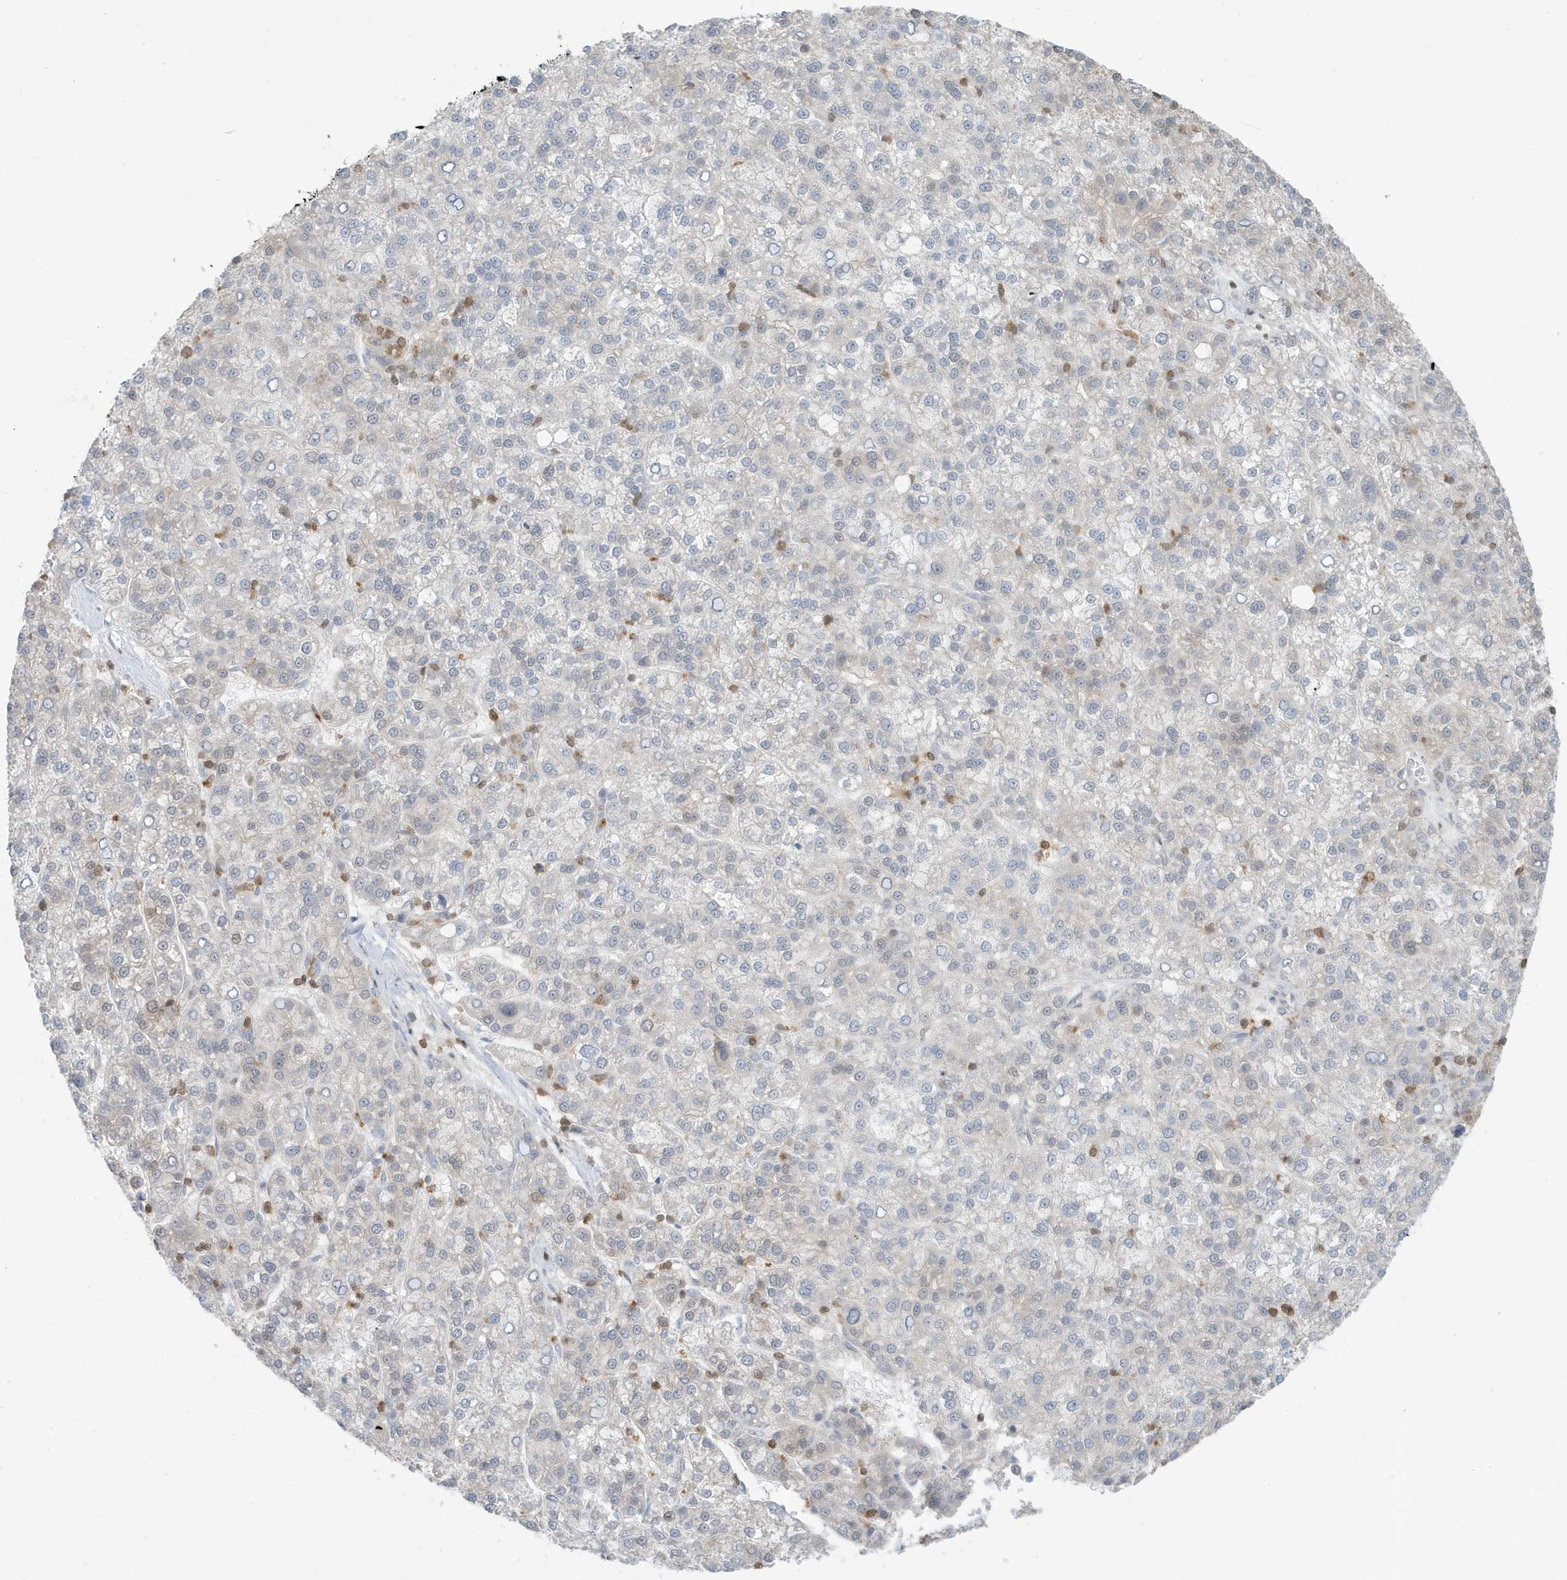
{"staining": {"intensity": "negative", "quantity": "none", "location": "none"}, "tissue": "liver cancer", "cell_type": "Tumor cells", "image_type": "cancer", "snomed": [{"axis": "morphology", "description": "Carcinoma, Hepatocellular, NOS"}, {"axis": "topography", "description": "Liver"}], "caption": "DAB immunohistochemical staining of liver cancer (hepatocellular carcinoma) exhibits no significant expression in tumor cells.", "gene": "OGA", "patient": {"sex": "female", "age": 58}}